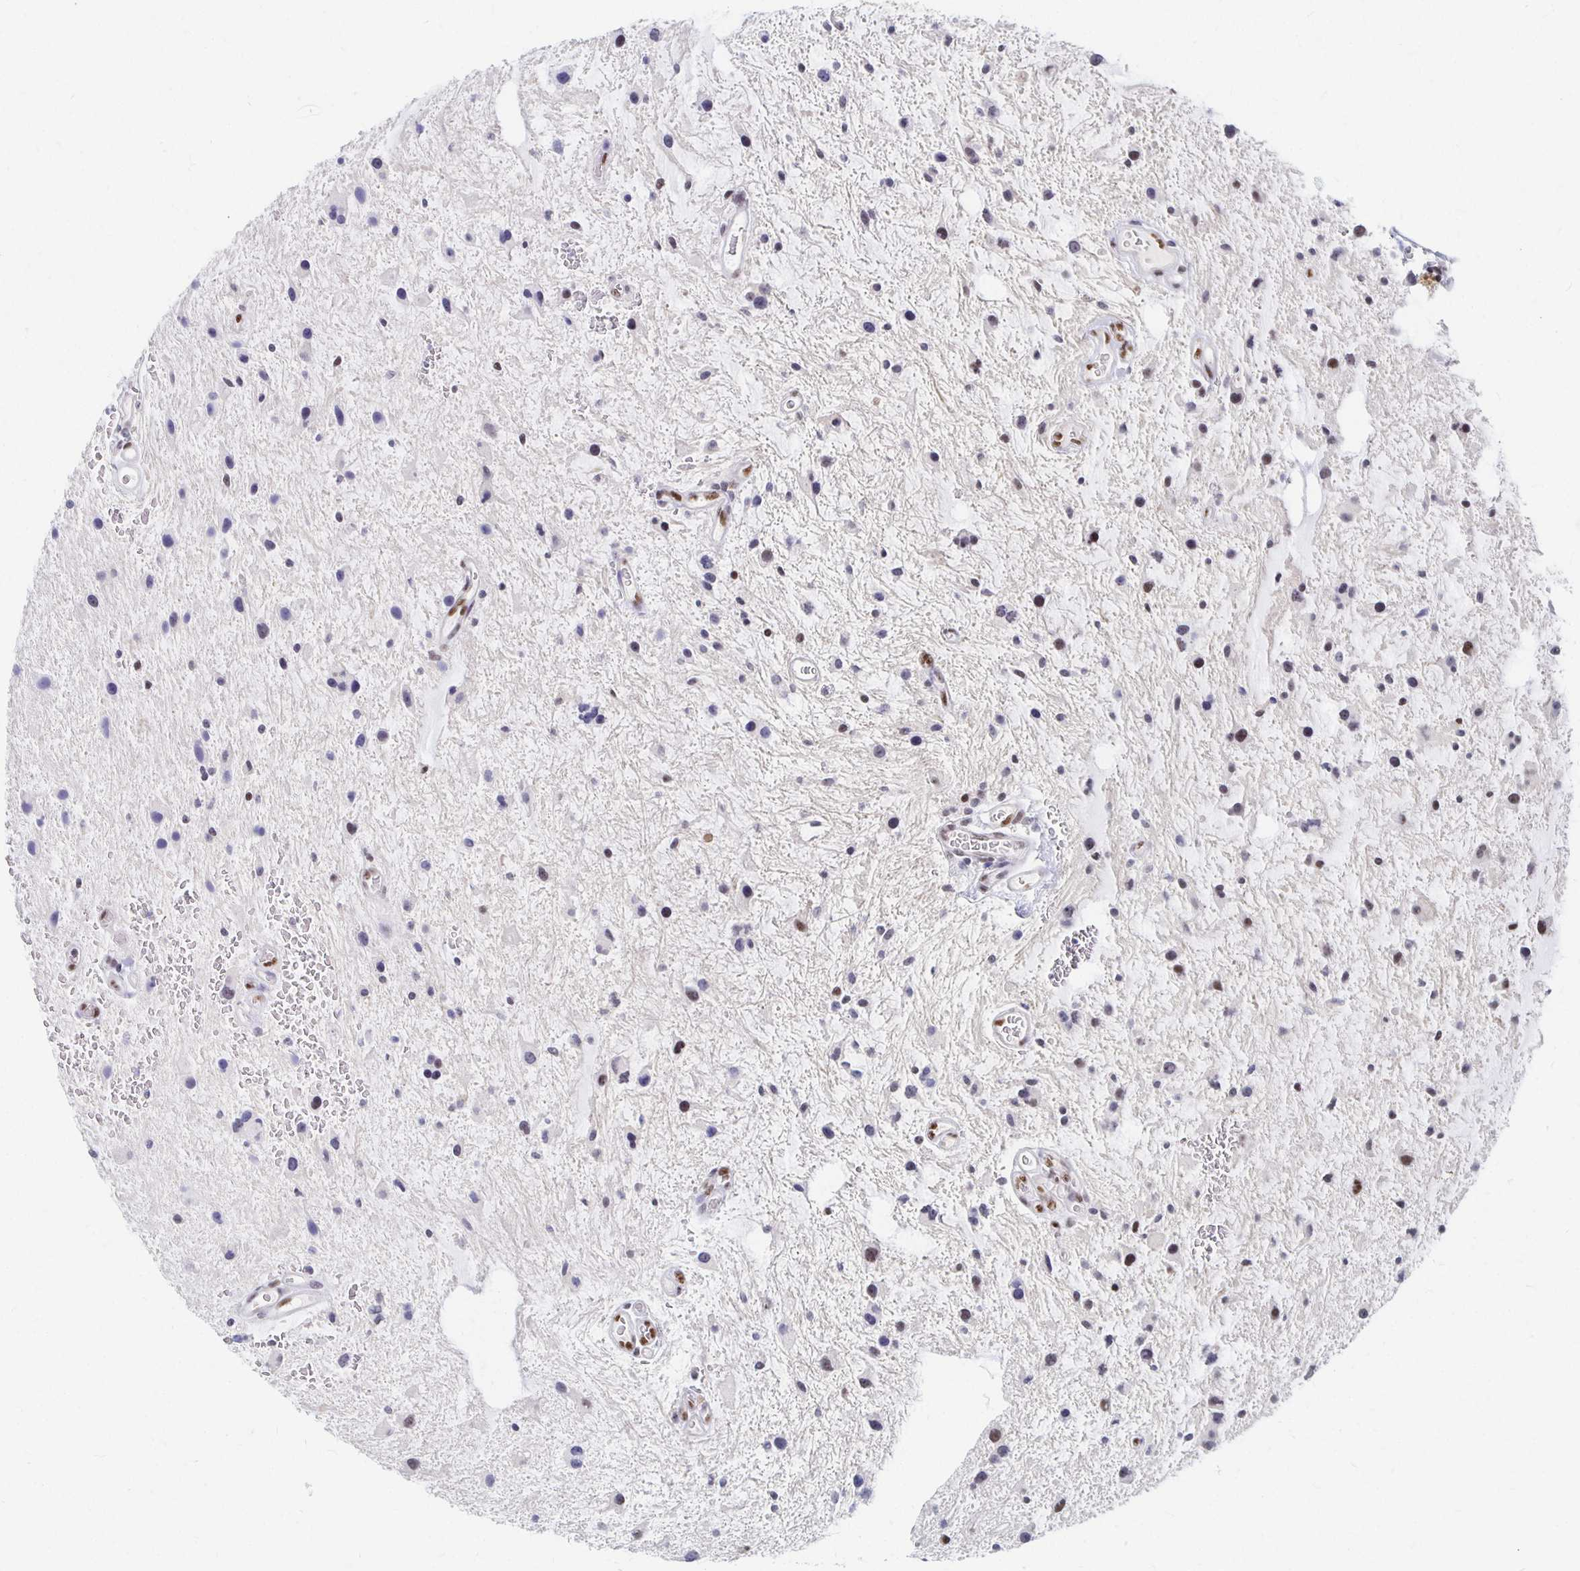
{"staining": {"intensity": "negative", "quantity": "none", "location": "none"}, "tissue": "glioma", "cell_type": "Tumor cells", "image_type": "cancer", "snomed": [{"axis": "morphology", "description": "Glioma, malignant, Low grade"}, {"axis": "topography", "description": "Cerebellum"}], "caption": "Immunohistochemical staining of human low-grade glioma (malignant) demonstrates no significant staining in tumor cells.", "gene": "CLIC3", "patient": {"sex": "female", "age": 14}}